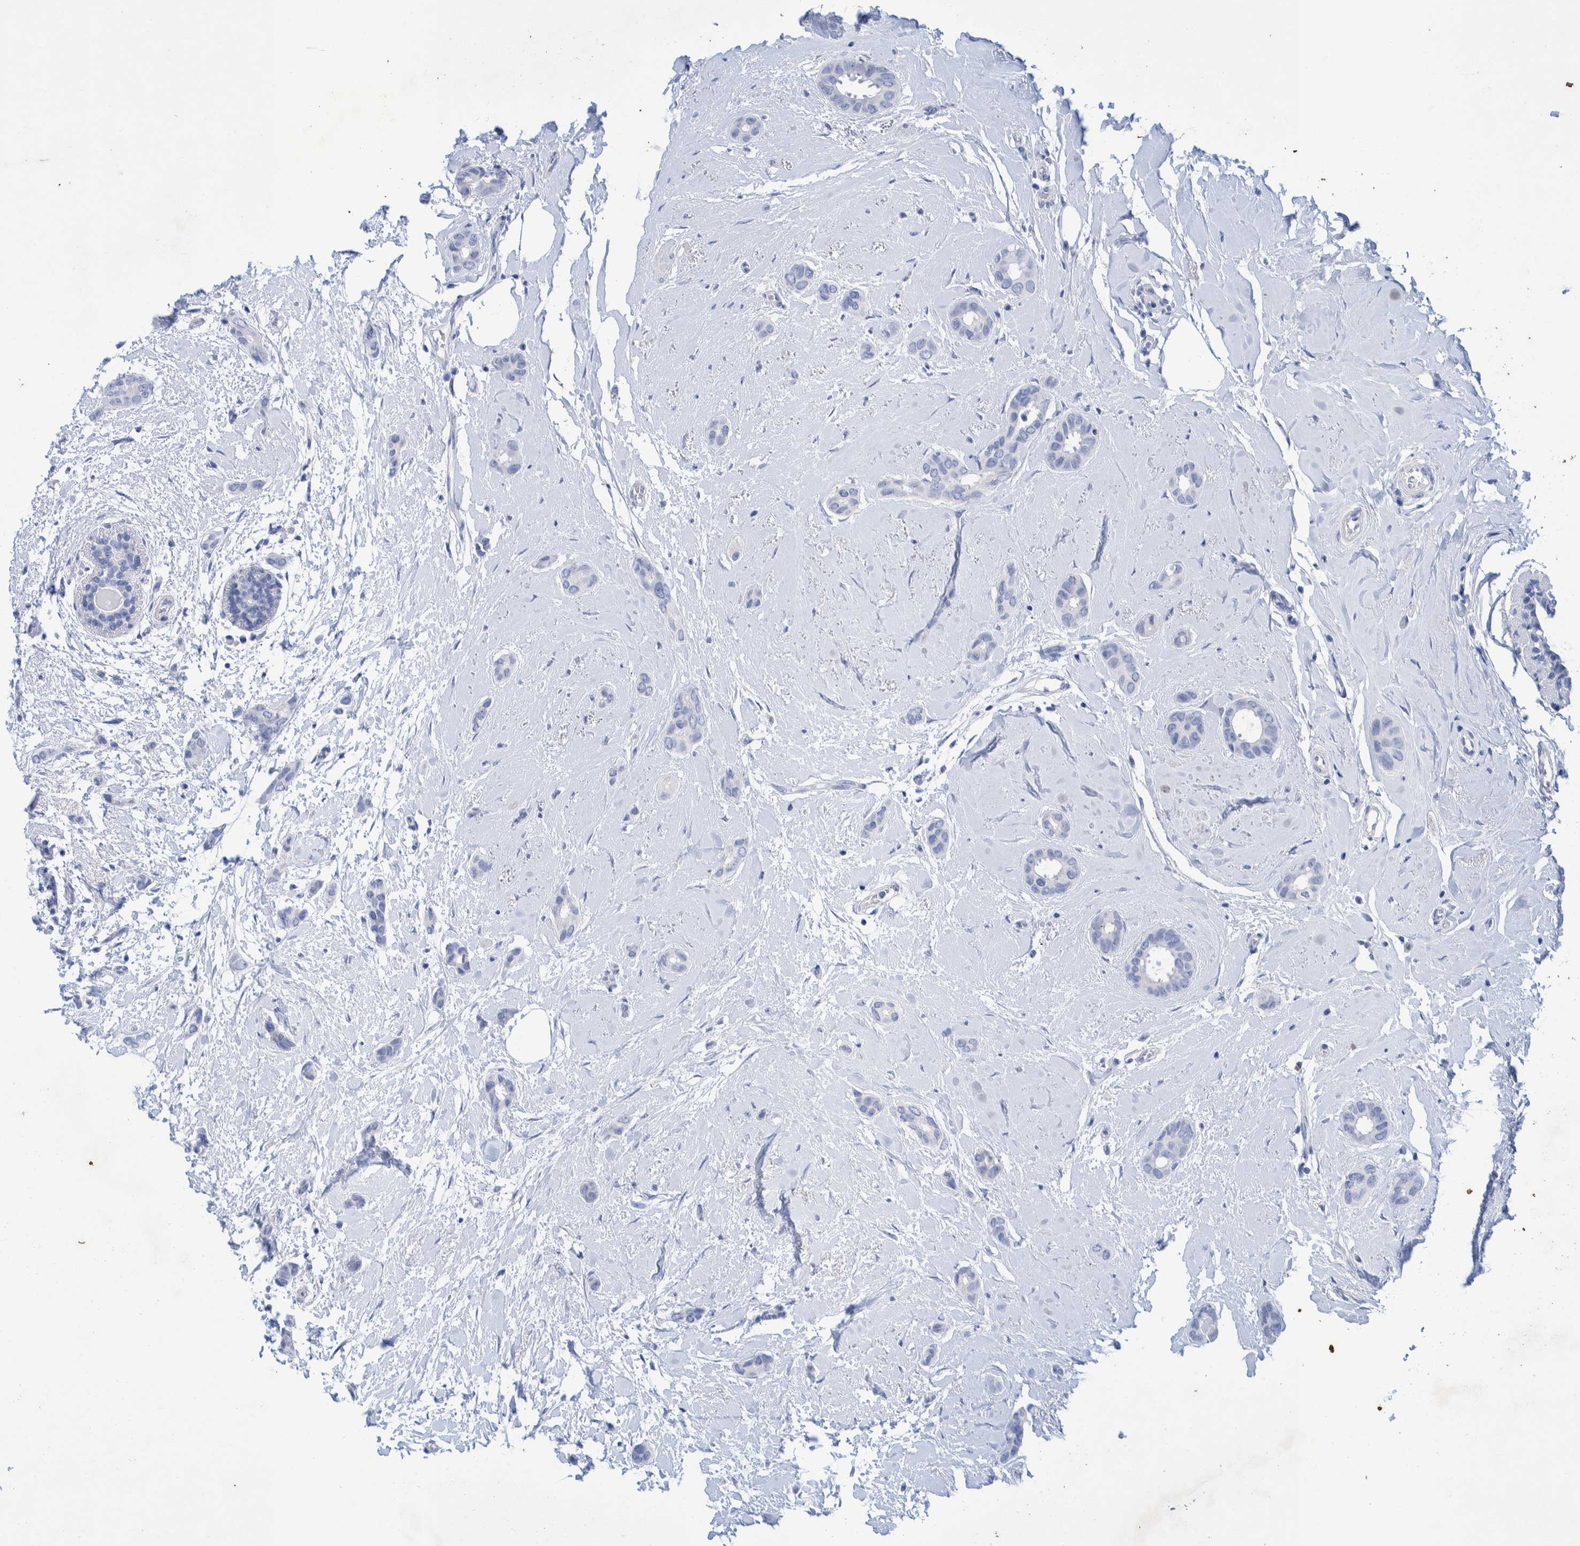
{"staining": {"intensity": "negative", "quantity": "none", "location": "none"}, "tissue": "breast cancer", "cell_type": "Tumor cells", "image_type": "cancer", "snomed": [{"axis": "morphology", "description": "Duct carcinoma"}, {"axis": "topography", "description": "Breast"}], "caption": "The histopathology image displays no staining of tumor cells in breast cancer (infiltrating ductal carcinoma).", "gene": "PERP", "patient": {"sex": "female", "age": 55}}